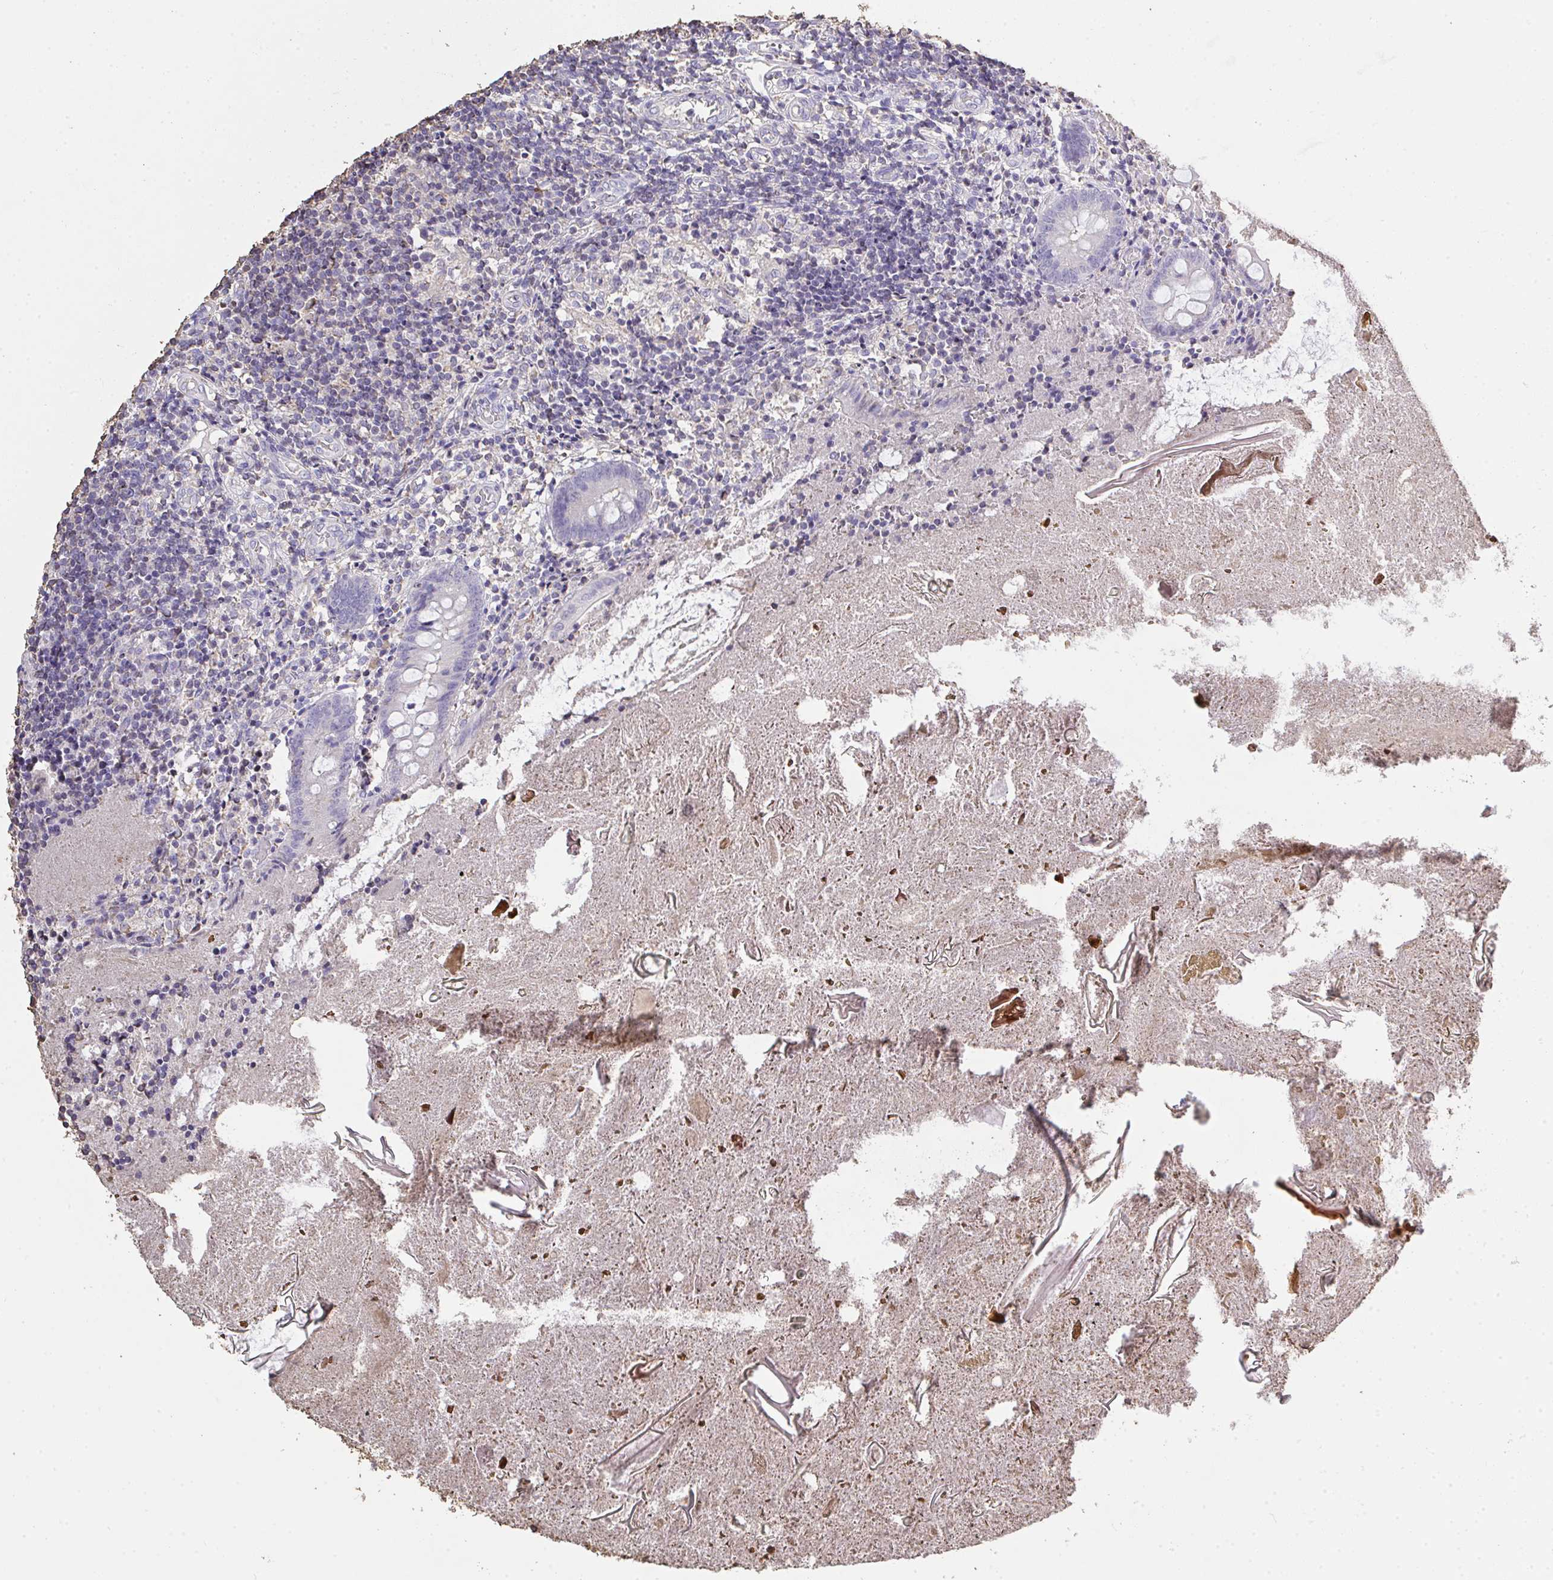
{"staining": {"intensity": "negative", "quantity": "none", "location": "none"}, "tissue": "appendix", "cell_type": "Glandular cells", "image_type": "normal", "snomed": [{"axis": "morphology", "description": "Normal tissue, NOS"}, {"axis": "topography", "description": "Appendix"}], "caption": "This is an immunohistochemistry image of unremarkable human appendix. There is no expression in glandular cells.", "gene": "IL23R", "patient": {"sex": "female", "age": 17}}